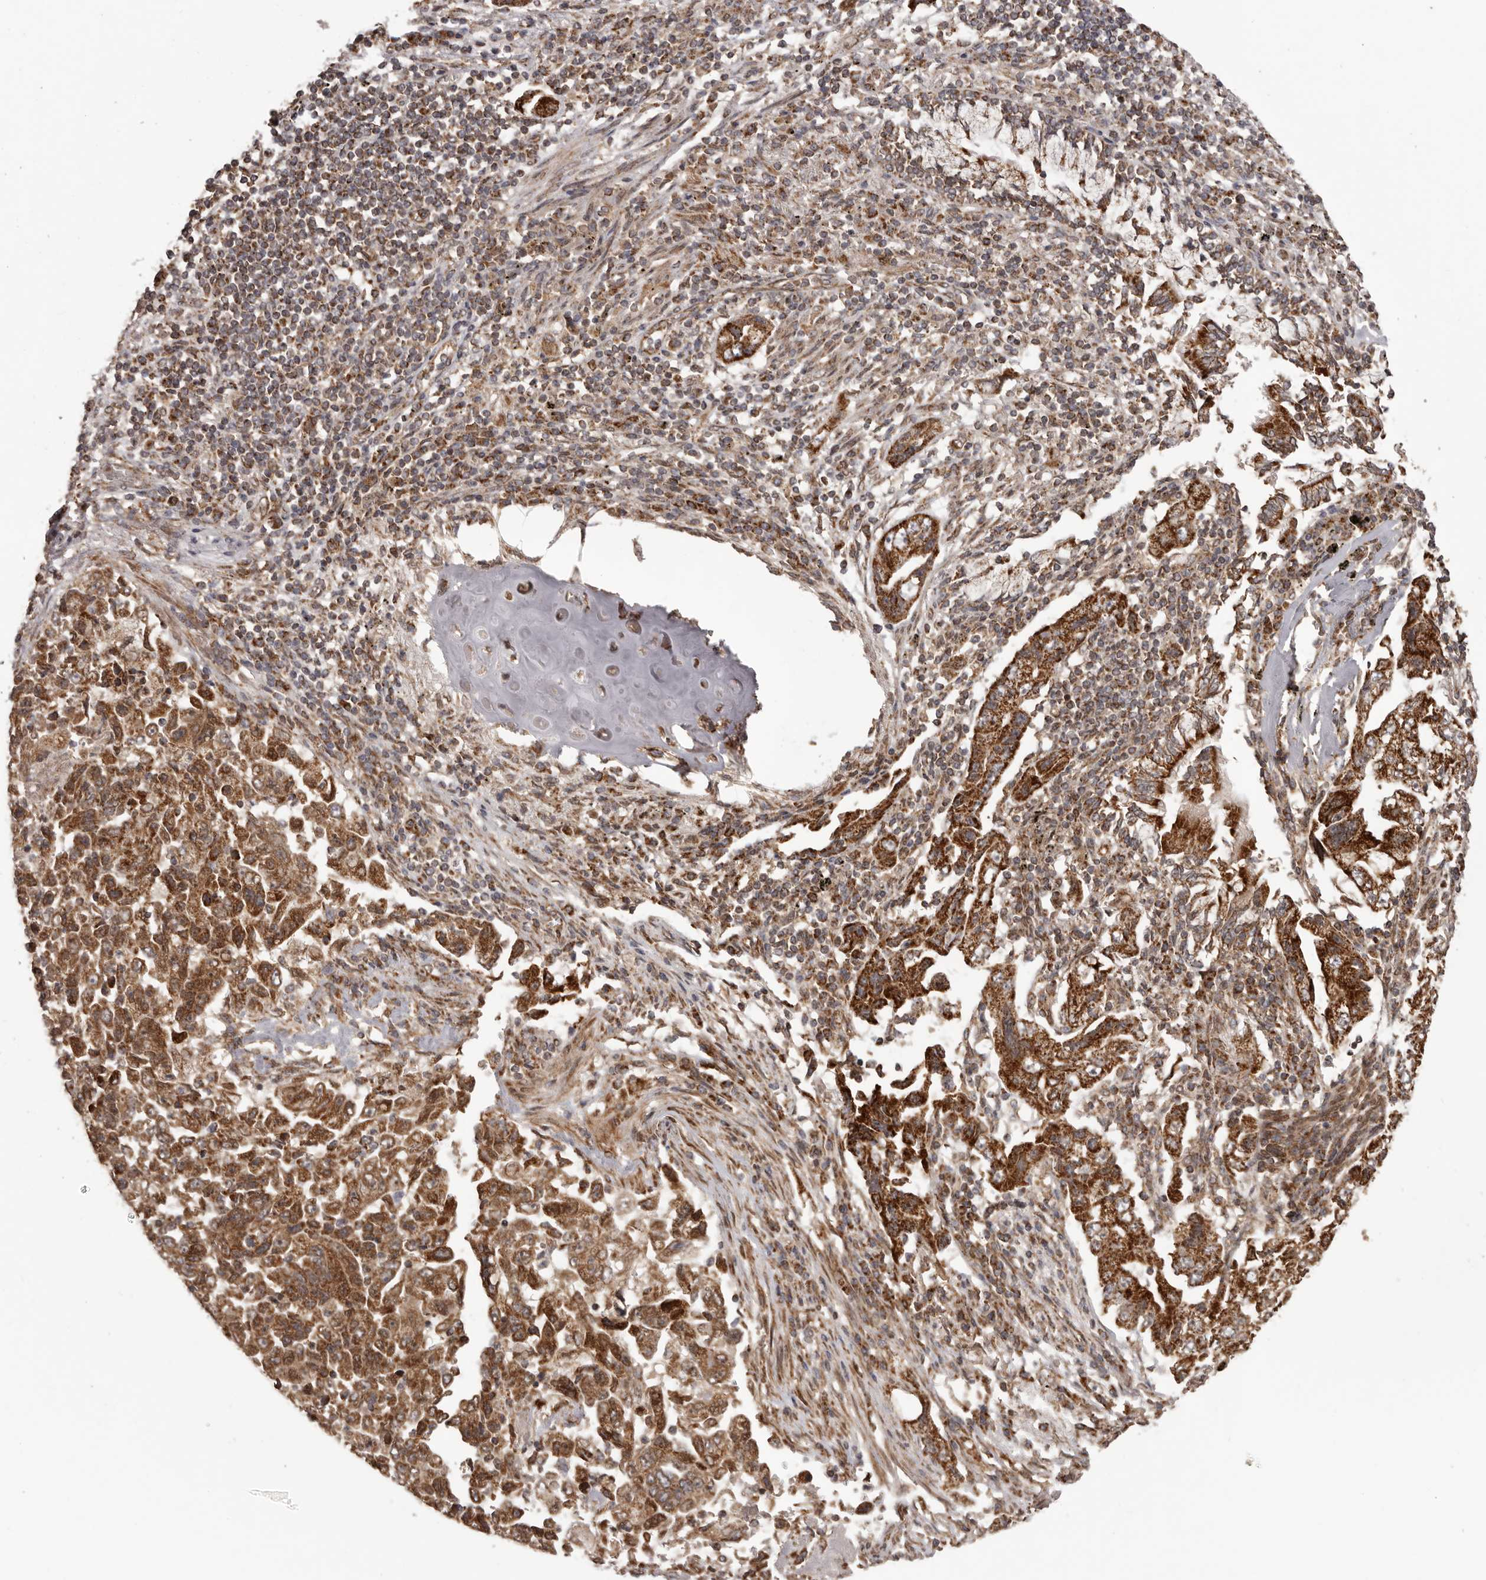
{"staining": {"intensity": "strong", "quantity": ">75%", "location": "cytoplasmic/membranous"}, "tissue": "lung cancer", "cell_type": "Tumor cells", "image_type": "cancer", "snomed": [{"axis": "morphology", "description": "Adenocarcinoma, NOS"}, {"axis": "topography", "description": "Lung"}], "caption": "Protein expression analysis of human adenocarcinoma (lung) reveals strong cytoplasmic/membranous staining in approximately >75% of tumor cells.", "gene": "CHRM2", "patient": {"sex": "female", "age": 51}}